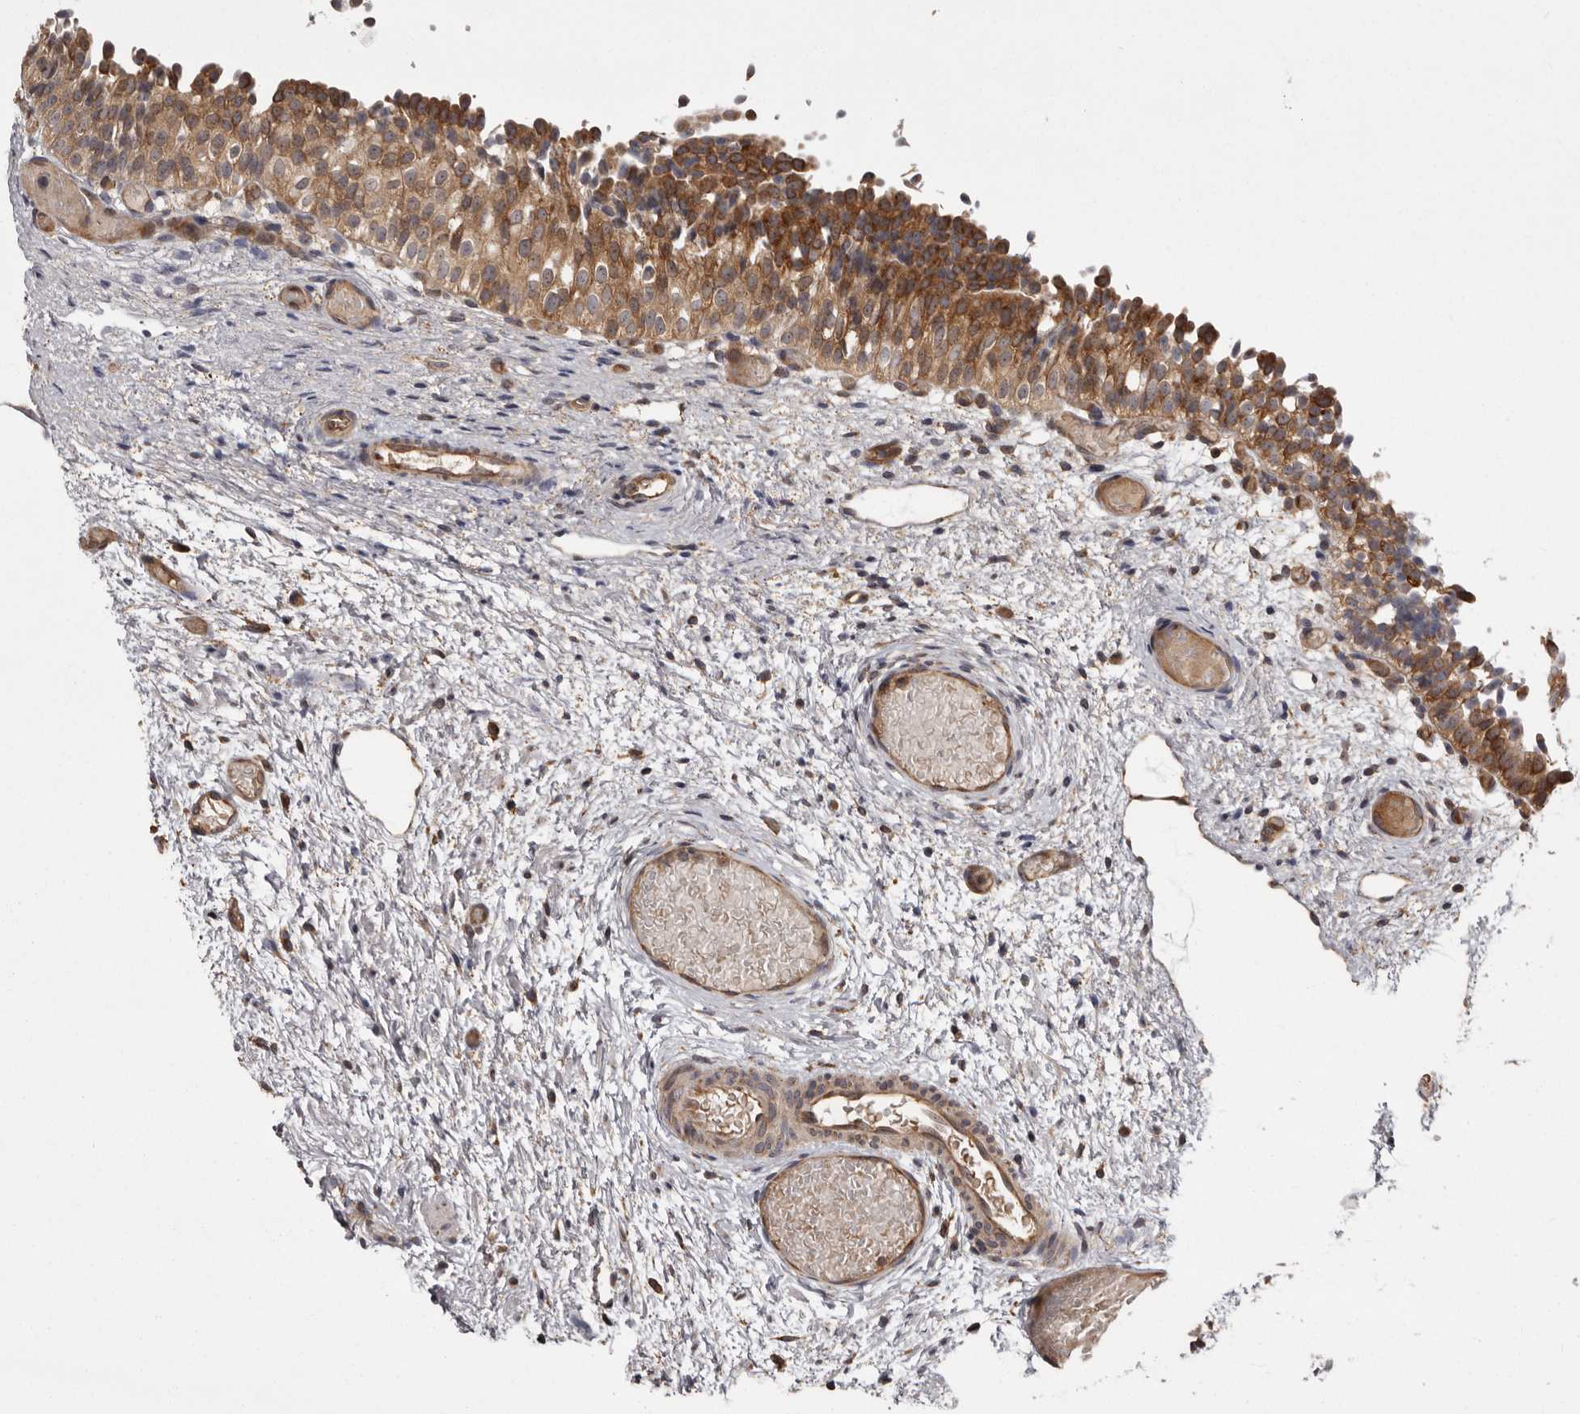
{"staining": {"intensity": "strong", "quantity": ">75%", "location": "cytoplasmic/membranous"}, "tissue": "urinary bladder", "cell_type": "Urothelial cells", "image_type": "normal", "snomed": [{"axis": "morphology", "description": "Normal tissue, NOS"}, {"axis": "topography", "description": "Urinary bladder"}], "caption": "A brown stain highlights strong cytoplasmic/membranous expression of a protein in urothelial cells of unremarkable human urinary bladder.", "gene": "DARS1", "patient": {"sex": "male", "age": 1}}